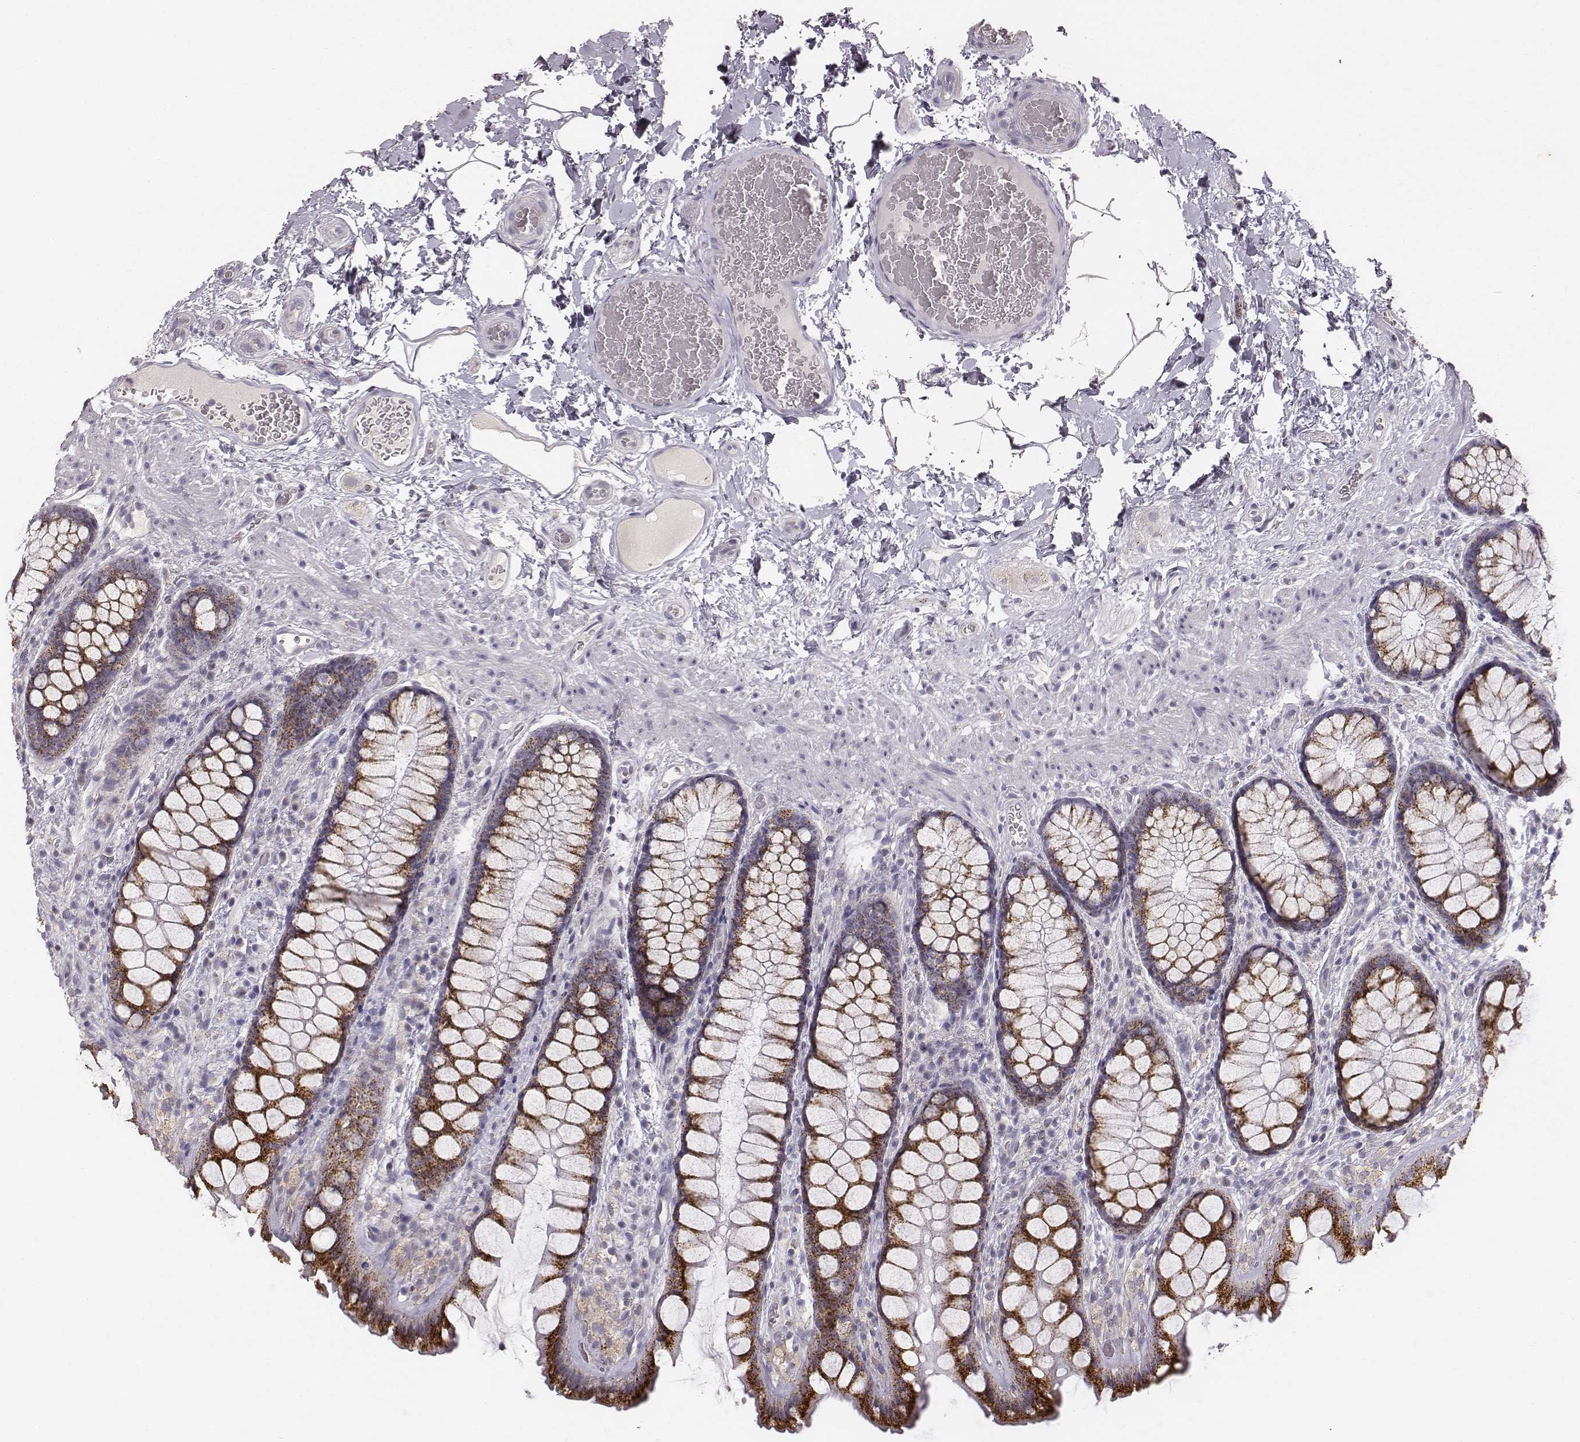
{"staining": {"intensity": "strong", "quantity": ">75%", "location": "cytoplasmic/membranous"}, "tissue": "rectum", "cell_type": "Glandular cells", "image_type": "normal", "snomed": [{"axis": "morphology", "description": "Normal tissue, NOS"}, {"axis": "topography", "description": "Rectum"}], "caption": "Human rectum stained with a brown dye displays strong cytoplasmic/membranous positive positivity in approximately >75% of glandular cells.", "gene": "ABCD3", "patient": {"sex": "female", "age": 62}}